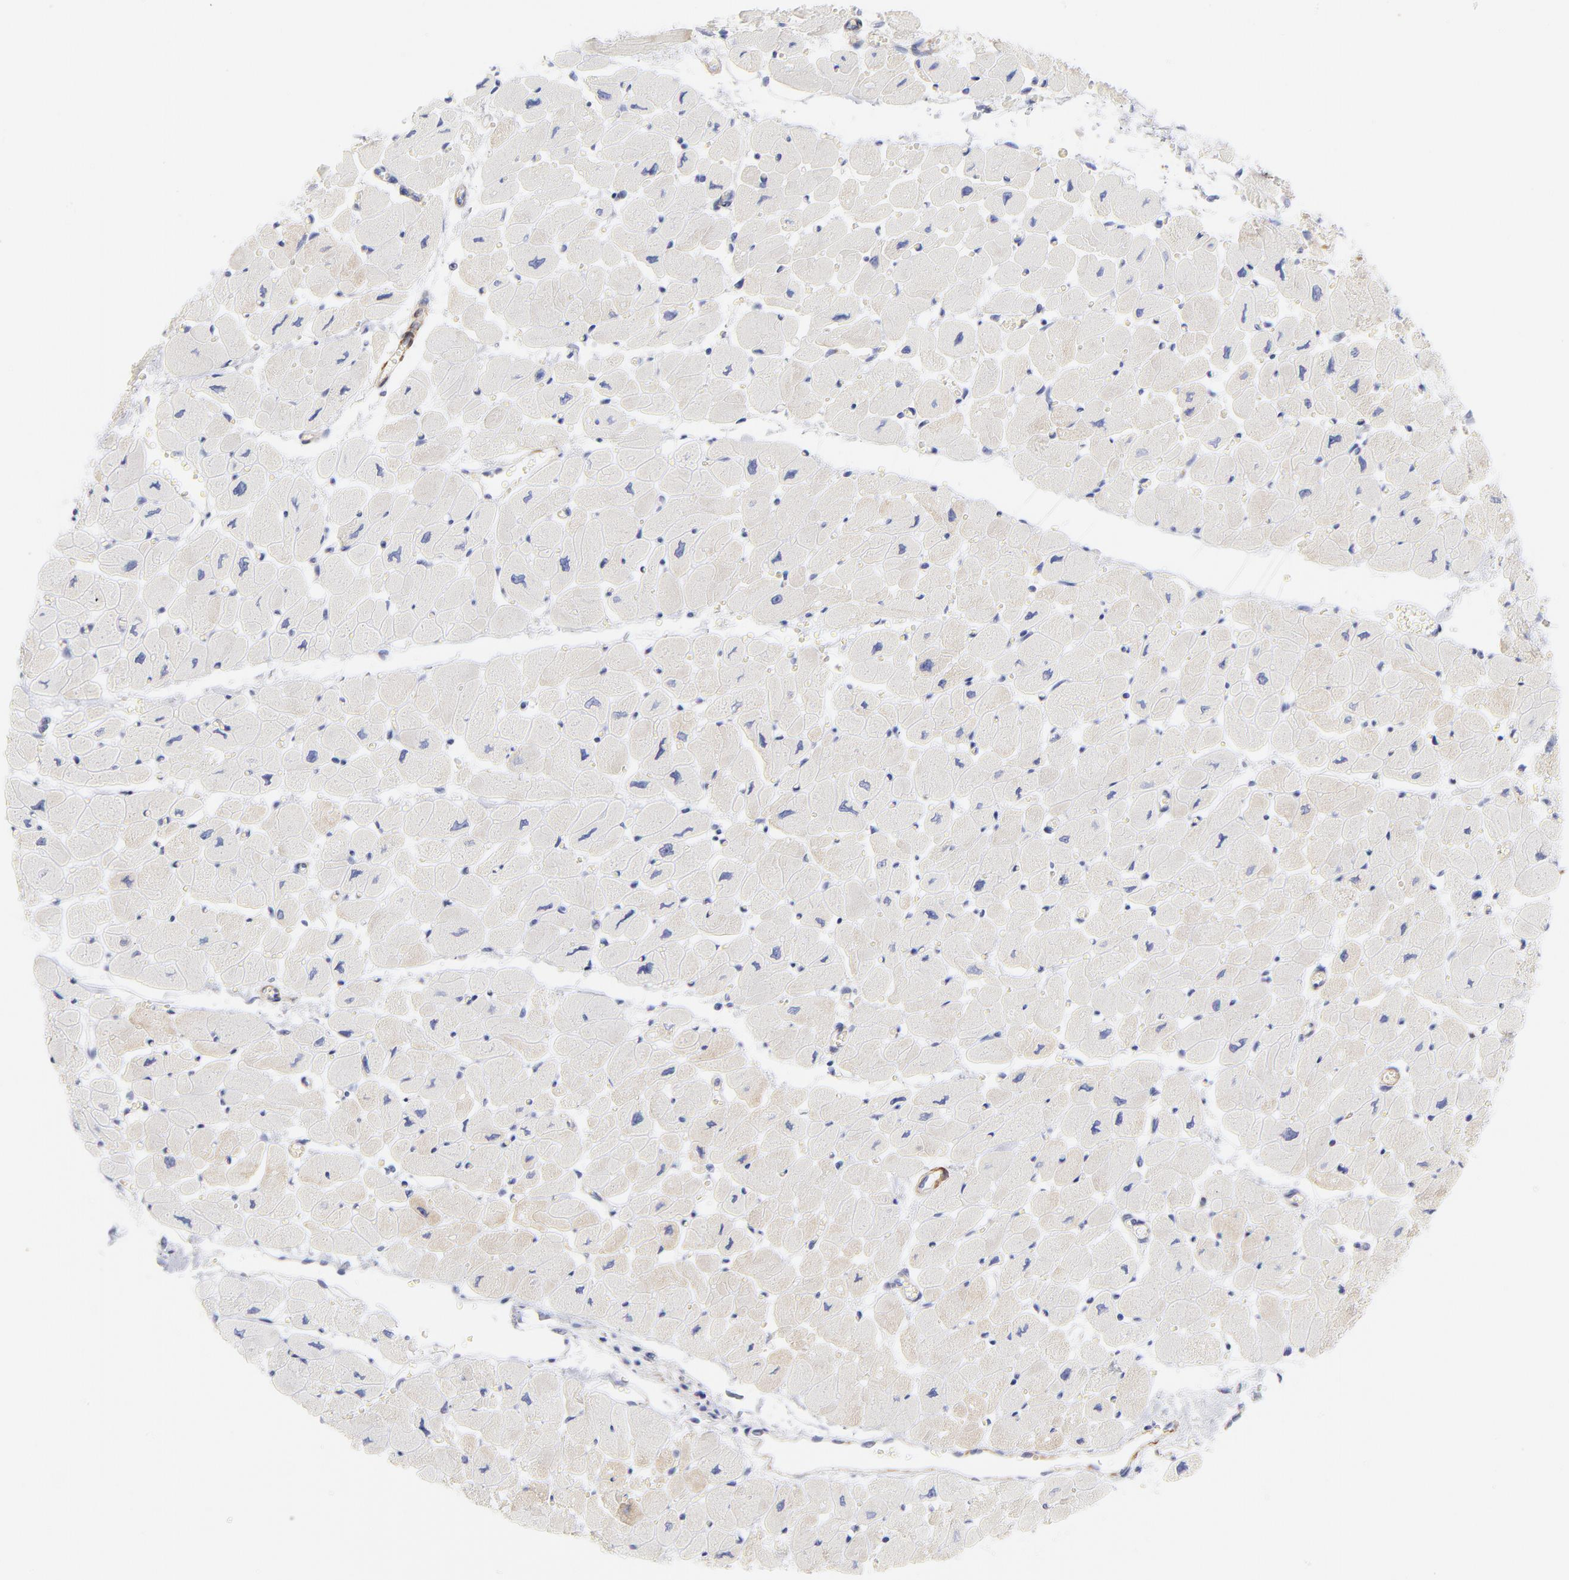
{"staining": {"intensity": "negative", "quantity": "none", "location": "none"}, "tissue": "heart muscle", "cell_type": "Cardiomyocytes", "image_type": "normal", "snomed": [{"axis": "morphology", "description": "Normal tissue, NOS"}, {"axis": "topography", "description": "Heart"}], "caption": "The image displays no staining of cardiomyocytes in unremarkable heart muscle.", "gene": "ACTA2", "patient": {"sex": "female", "age": 54}}